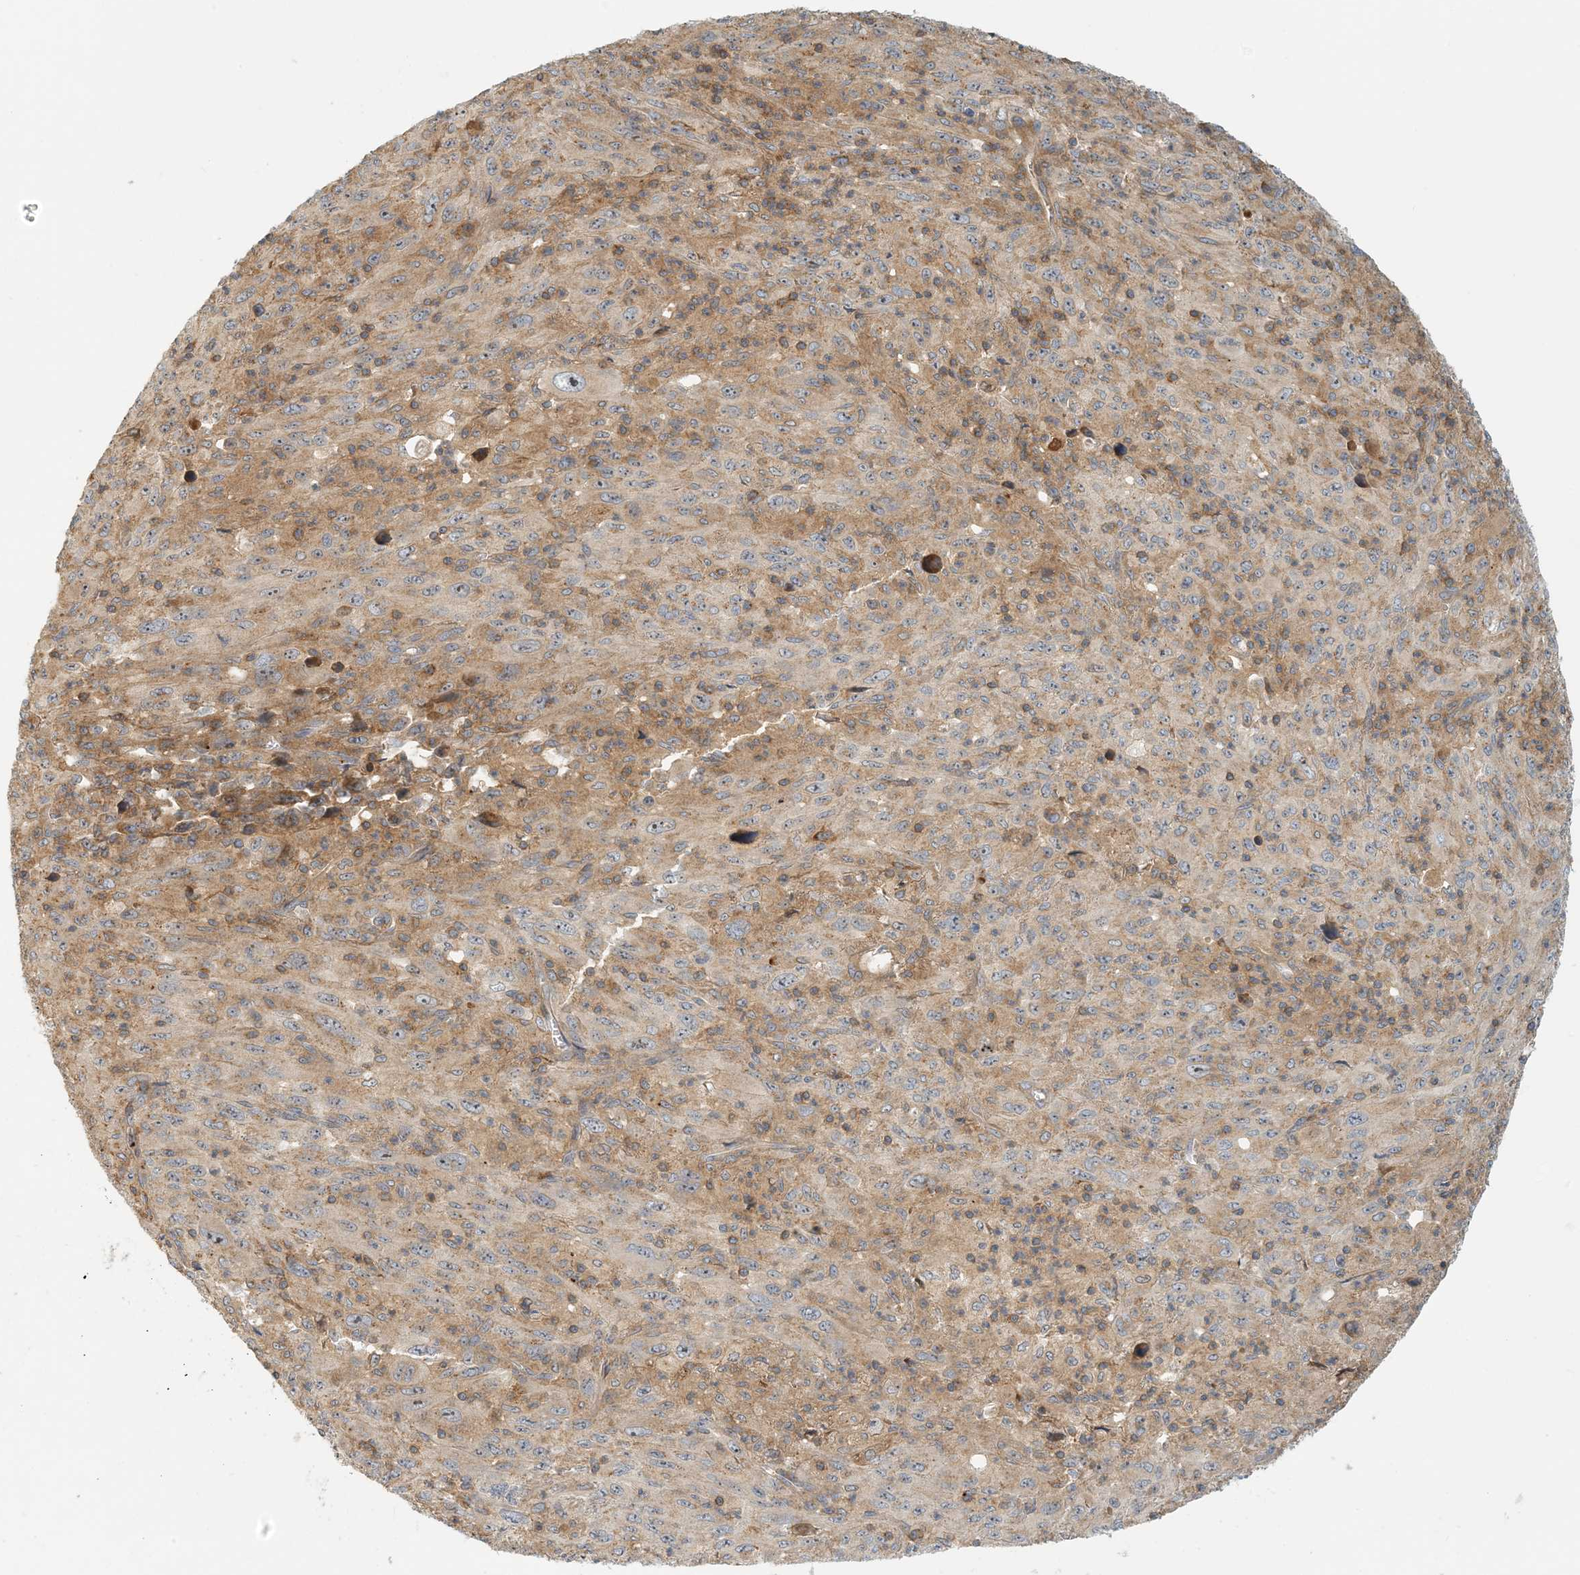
{"staining": {"intensity": "negative", "quantity": "none", "location": "none"}, "tissue": "melanoma", "cell_type": "Tumor cells", "image_type": "cancer", "snomed": [{"axis": "morphology", "description": "Malignant melanoma, Metastatic site"}, {"axis": "topography", "description": "Skin"}], "caption": "Immunohistochemical staining of human malignant melanoma (metastatic site) displays no significant expression in tumor cells. (Immunohistochemistry, brightfield microscopy, high magnification).", "gene": "COLEC11", "patient": {"sex": "female", "age": 56}}